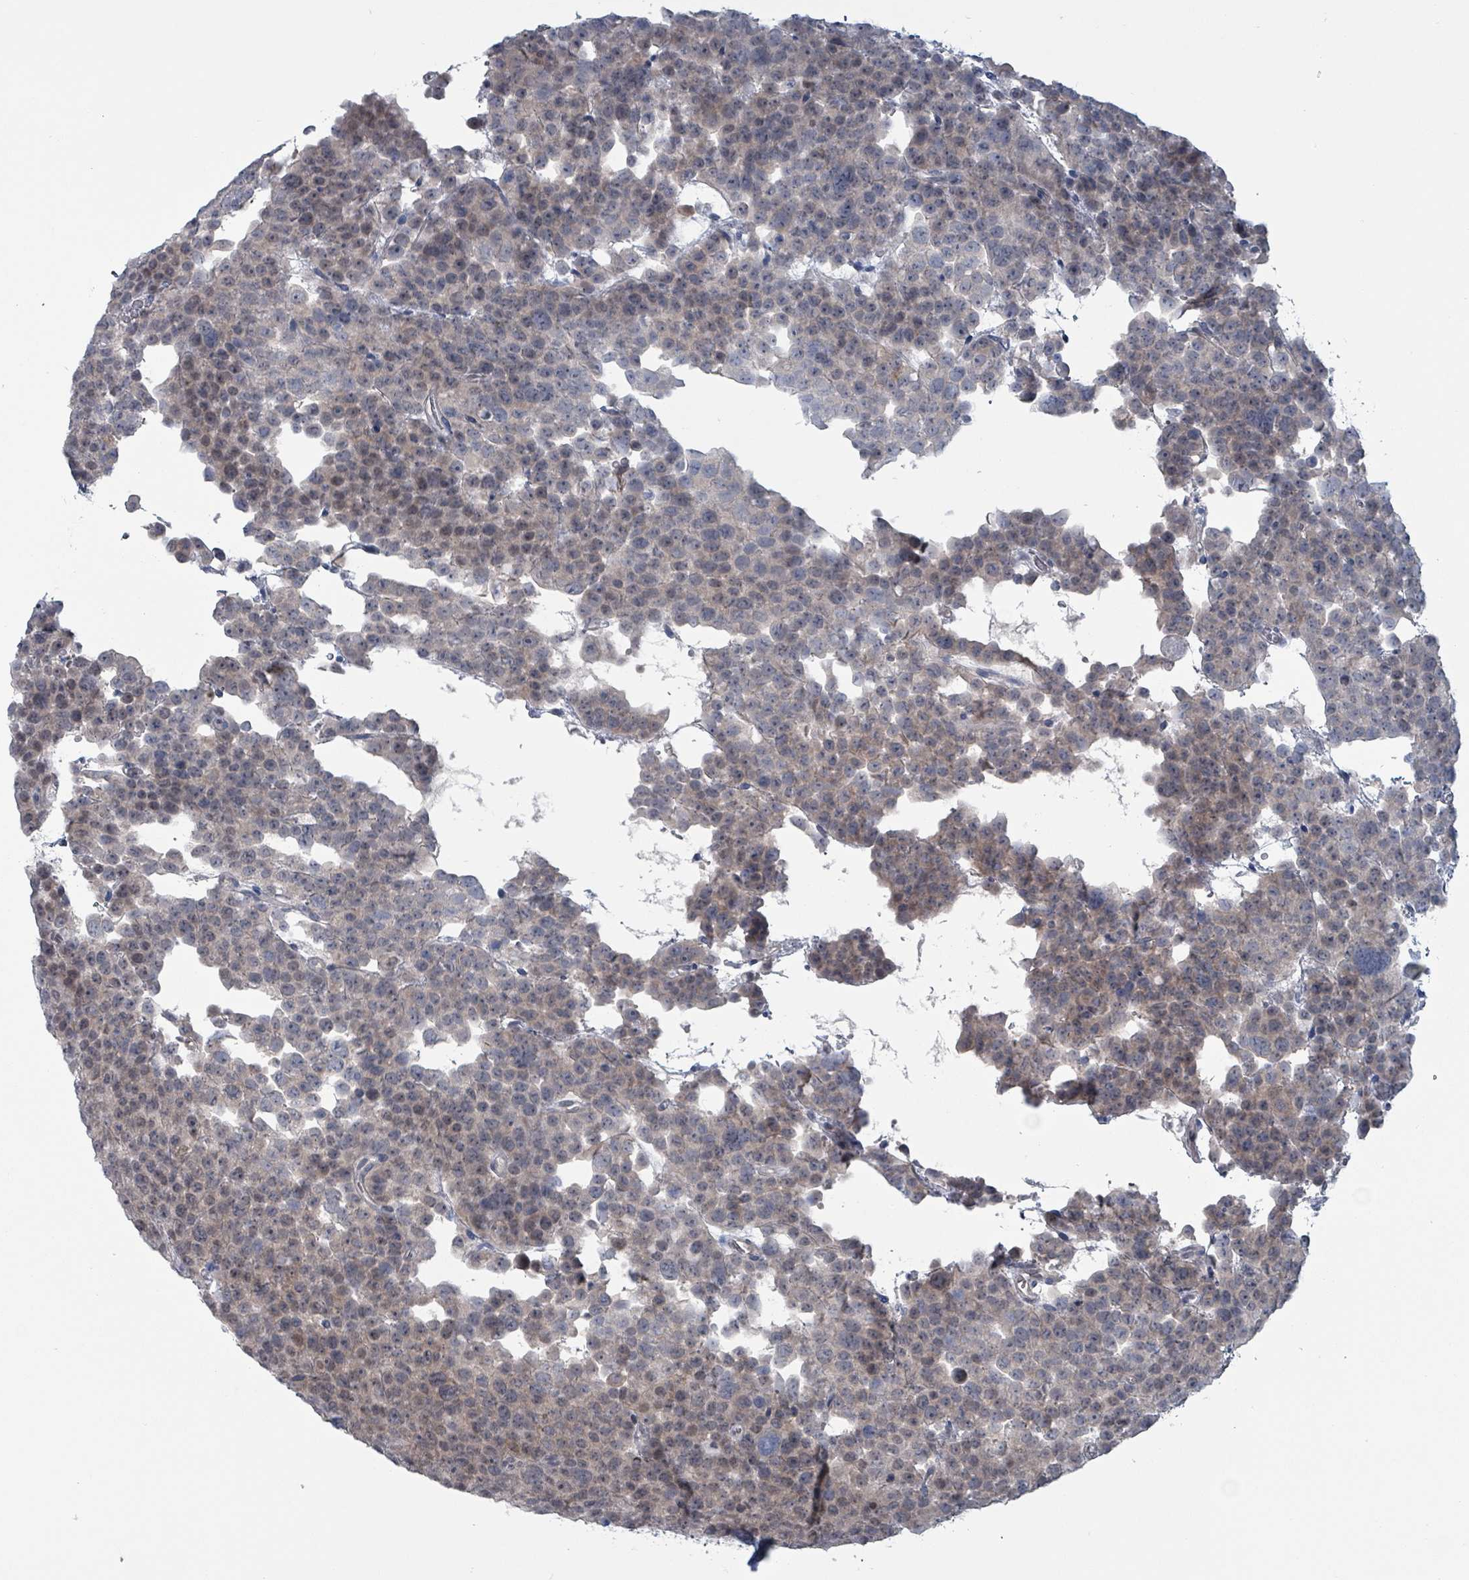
{"staining": {"intensity": "weak", "quantity": "25%-75%", "location": "nuclear"}, "tissue": "testis cancer", "cell_type": "Tumor cells", "image_type": "cancer", "snomed": [{"axis": "morphology", "description": "Seminoma, NOS"}, {"axis": "topography", "description": "Testis"}], "caption": "The immunohistochemical stain labels weak nuclear expression in tumor cells of testis cancer (seminoma) tissue.", "gene": "BIVM", "patient": {"sex": "male", "age": 71}}